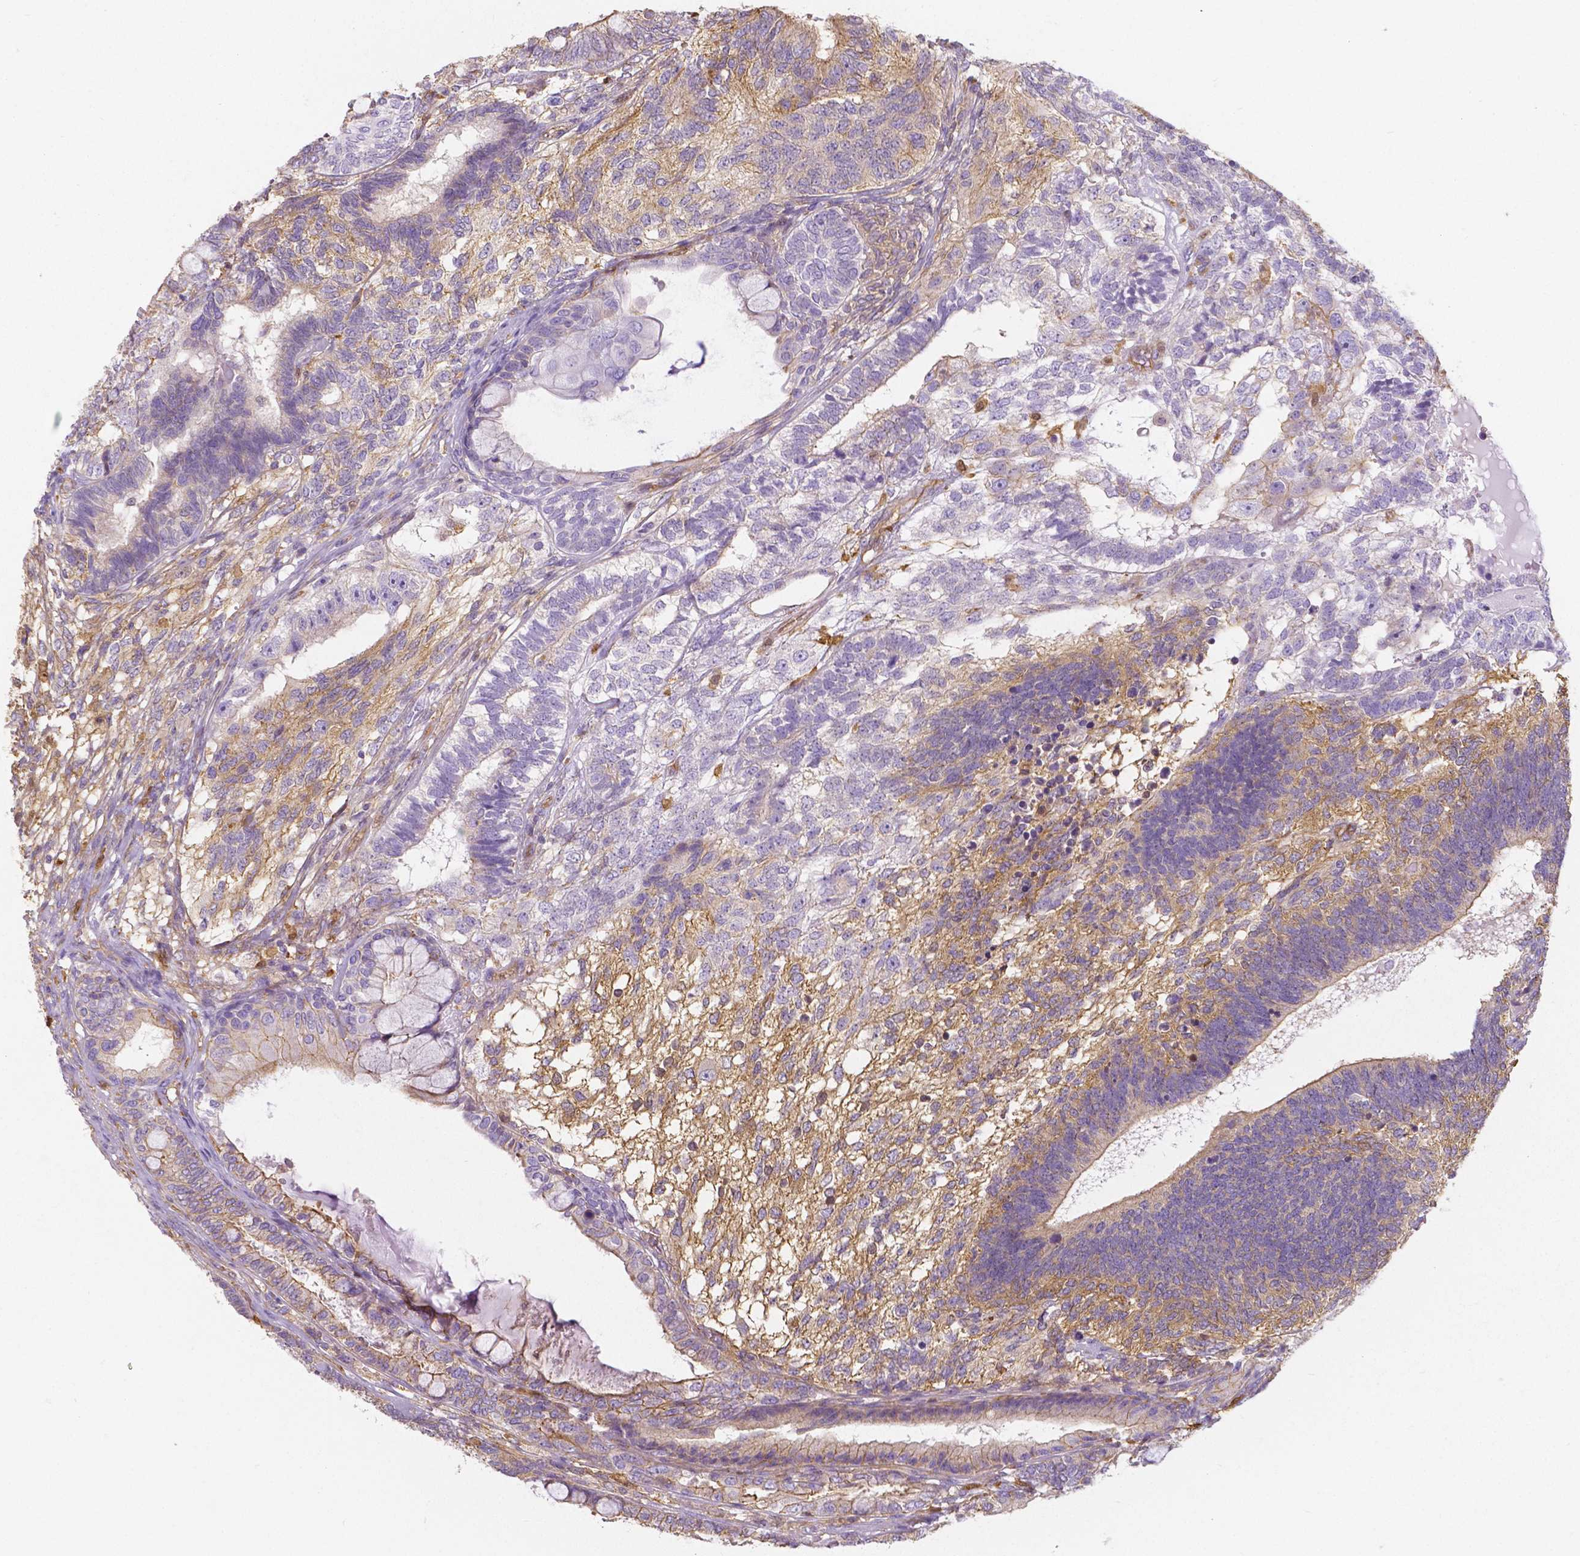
{"staining": {"intensity": "moderate", "quantity": "<25%", "location": "cytoplasmic/membranous"}, "tissue": "testis cancer", "cell_type": "Tumor cells", "image_type": "cancer", "snomed": [{"axis": "morphology", "description": "Seminoma, NOS"}, {"axis": "morphology", "description": "Carcinoma, Embryonal, NOS"}, {"axis": "topography", "description": "Testis"}], "caption": "Immunohistochemistry (IHC) image of neoplastic tissue: testis cancer stained using immunohistochemistry demonstrates low levels of moderate protein expression localized specifically in the cytoplasmic/membranous of tumor cells, appearing as a cytoplasmic/membranous brown color.", "gene": "CRMP1", "patient": {"sex": "male", "age": 41}}